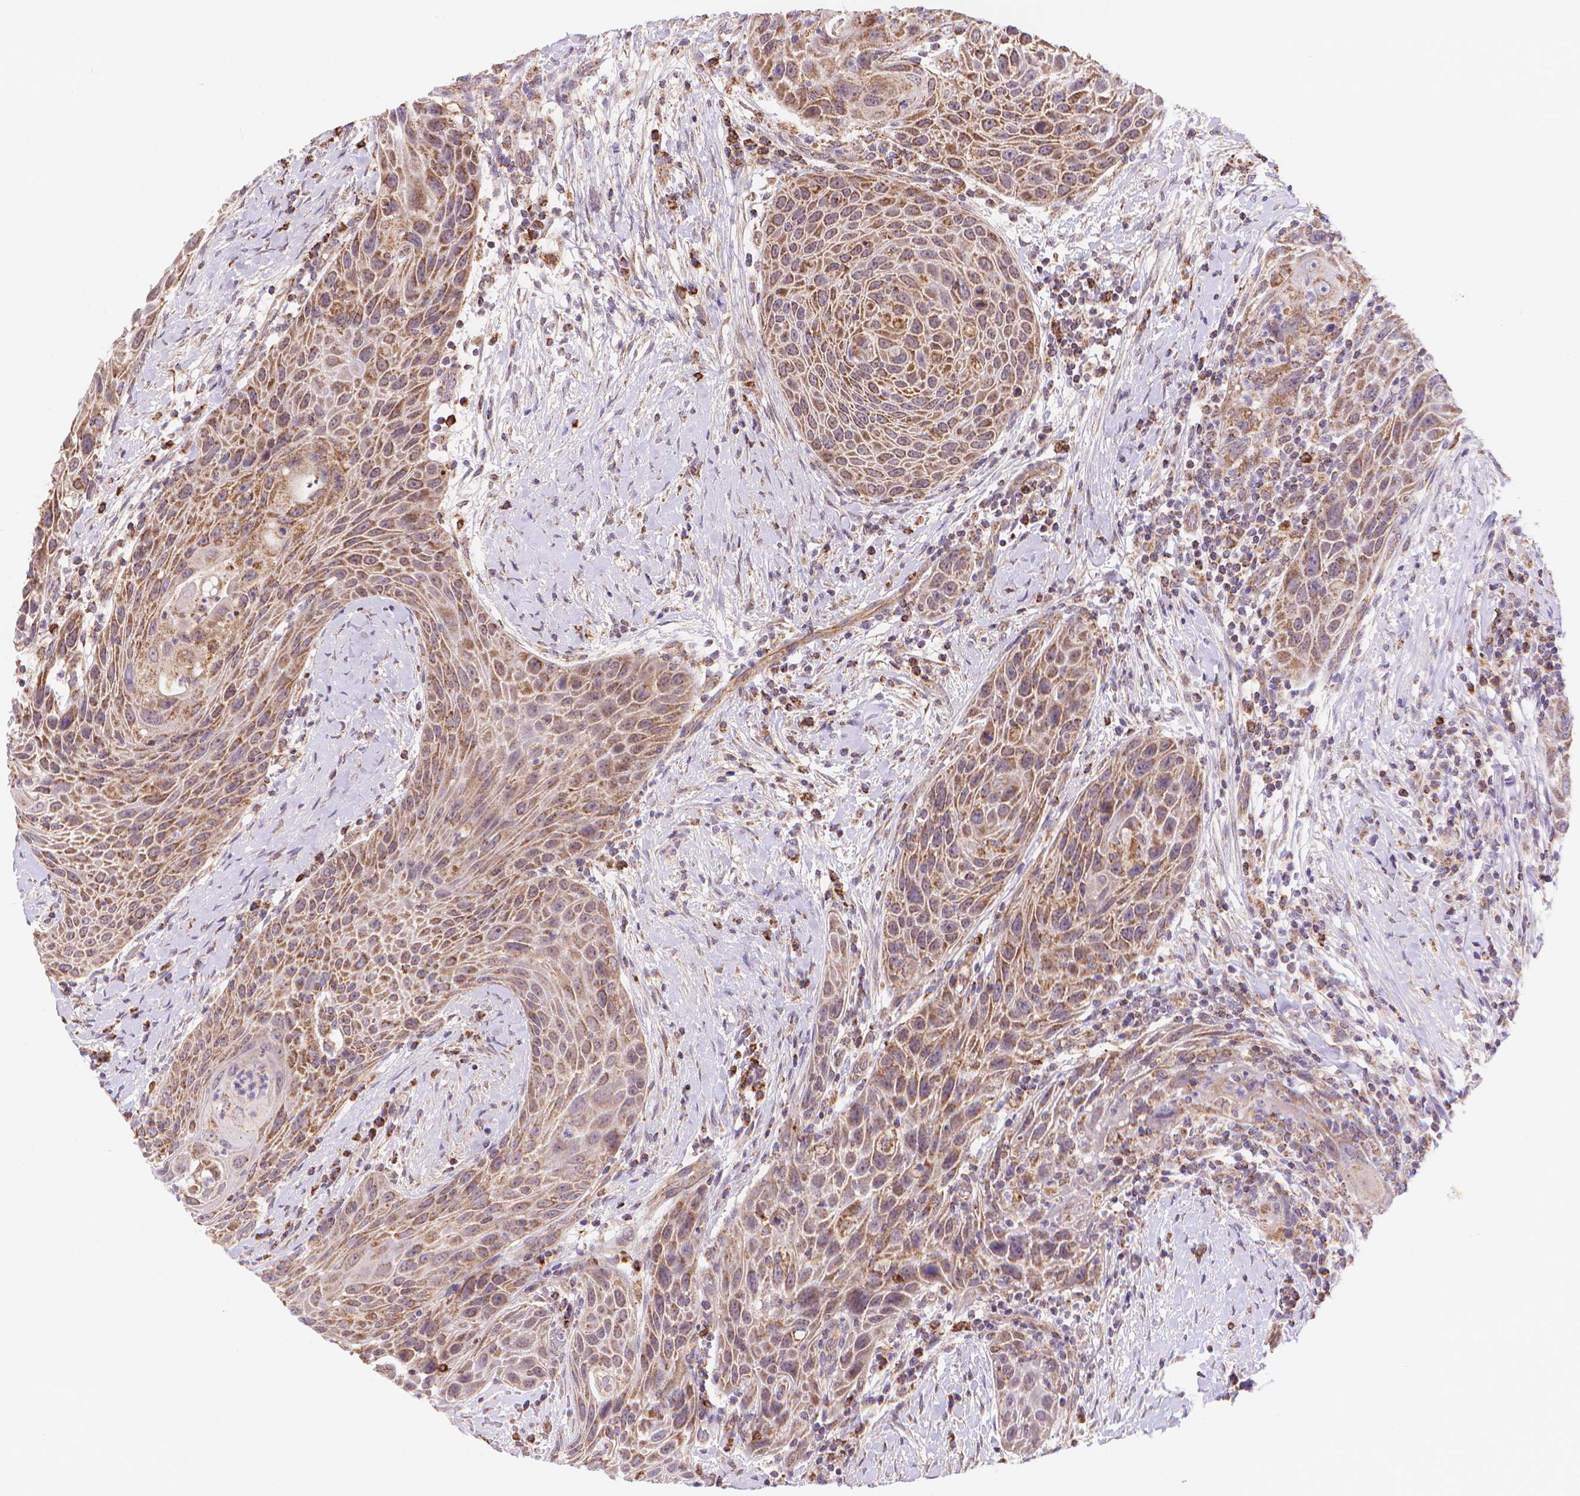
{"staining": {"intensity": "moderate", "quantity": ">75%", "location": "cytoplasmic/membranous"}, "tissue": "head and neck cancer", "cell_type": "Tumor cells", "image_type": "cancer", "snomed": [{"axis": "morphology", "description": "Squamous cell carcinoma, NOS"}, {"axis": "topography", "description": "Head-Neck"}], "caption": "A brown stain labels moderate cytoplasmic/membranous staining of a protein in head and neck cancer tumor cells. Using DAB (3,3'-diaminobenzidine) (brown) and hematoxylin (blue) stains, captured at high magnification using brightfield microscopy.", "gene": "CYYR1", "patient": {"sex": "male", "age": 69}}